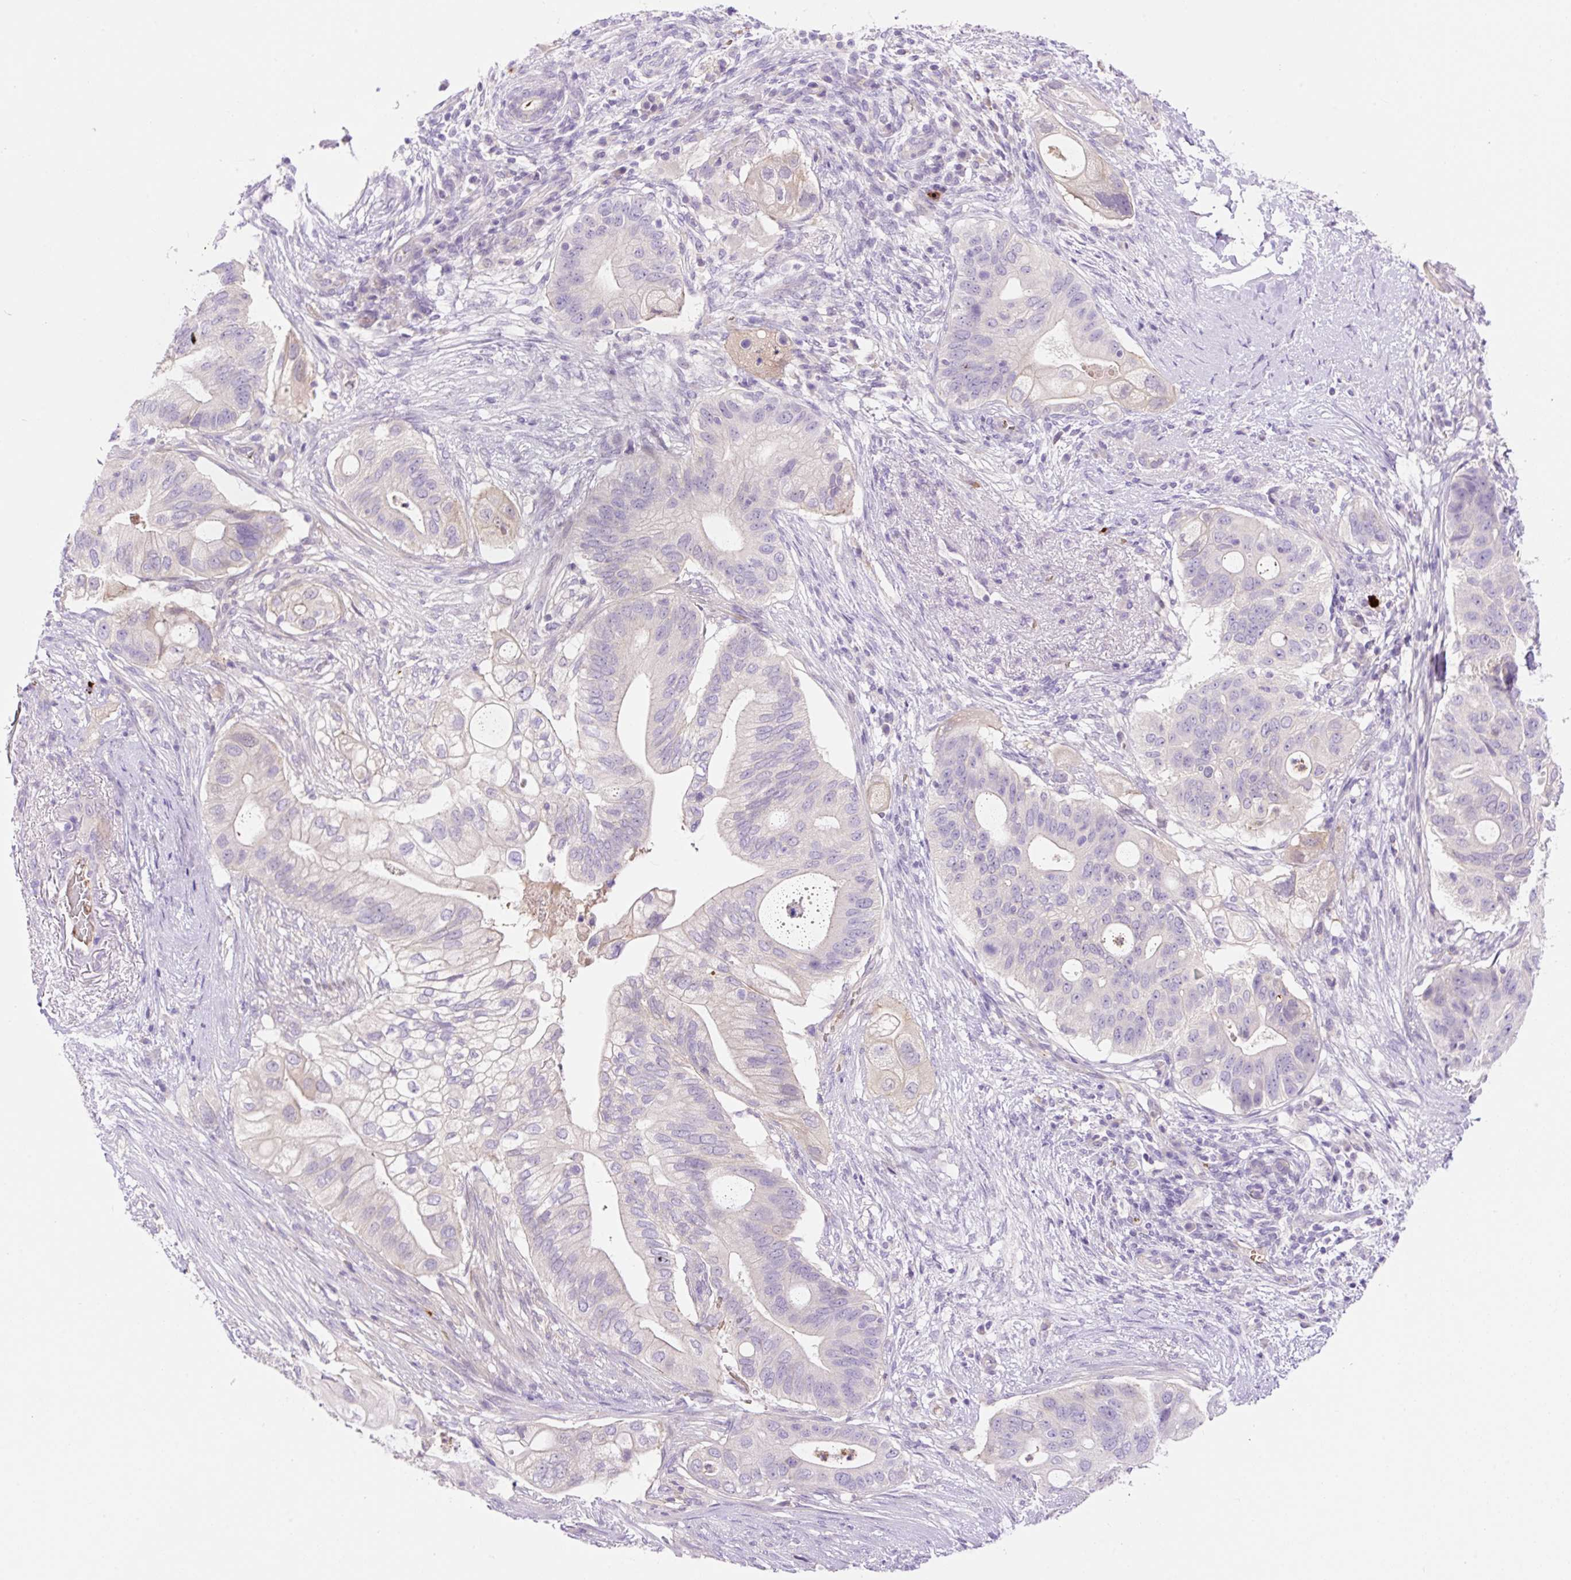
{"staining": {"intensity": "negative", "quantity": "none", "location": "none"}, "tissue": "pancreatic cancer", "cell_type": "Tumor cells", "image_type": "cancer", "snomed": [{"axis": "morphology", "description": "Adenocarcinoma, NOS"}, {"axis": "topography", "description": "Pancreas"}], "caption": "Protein analysis of adenocarcinoma (pancreatic) shows no significant expression in tumor cells. The staining was performed using DAB (3,3'-diaminobenzidine) to visualize the protein expression in brown, while the nuclei were stained in blue with hematoxylin (Magnification: 20x).", "gene": "LHFPL5", "patient": {"sex": "female", "age": 72}}